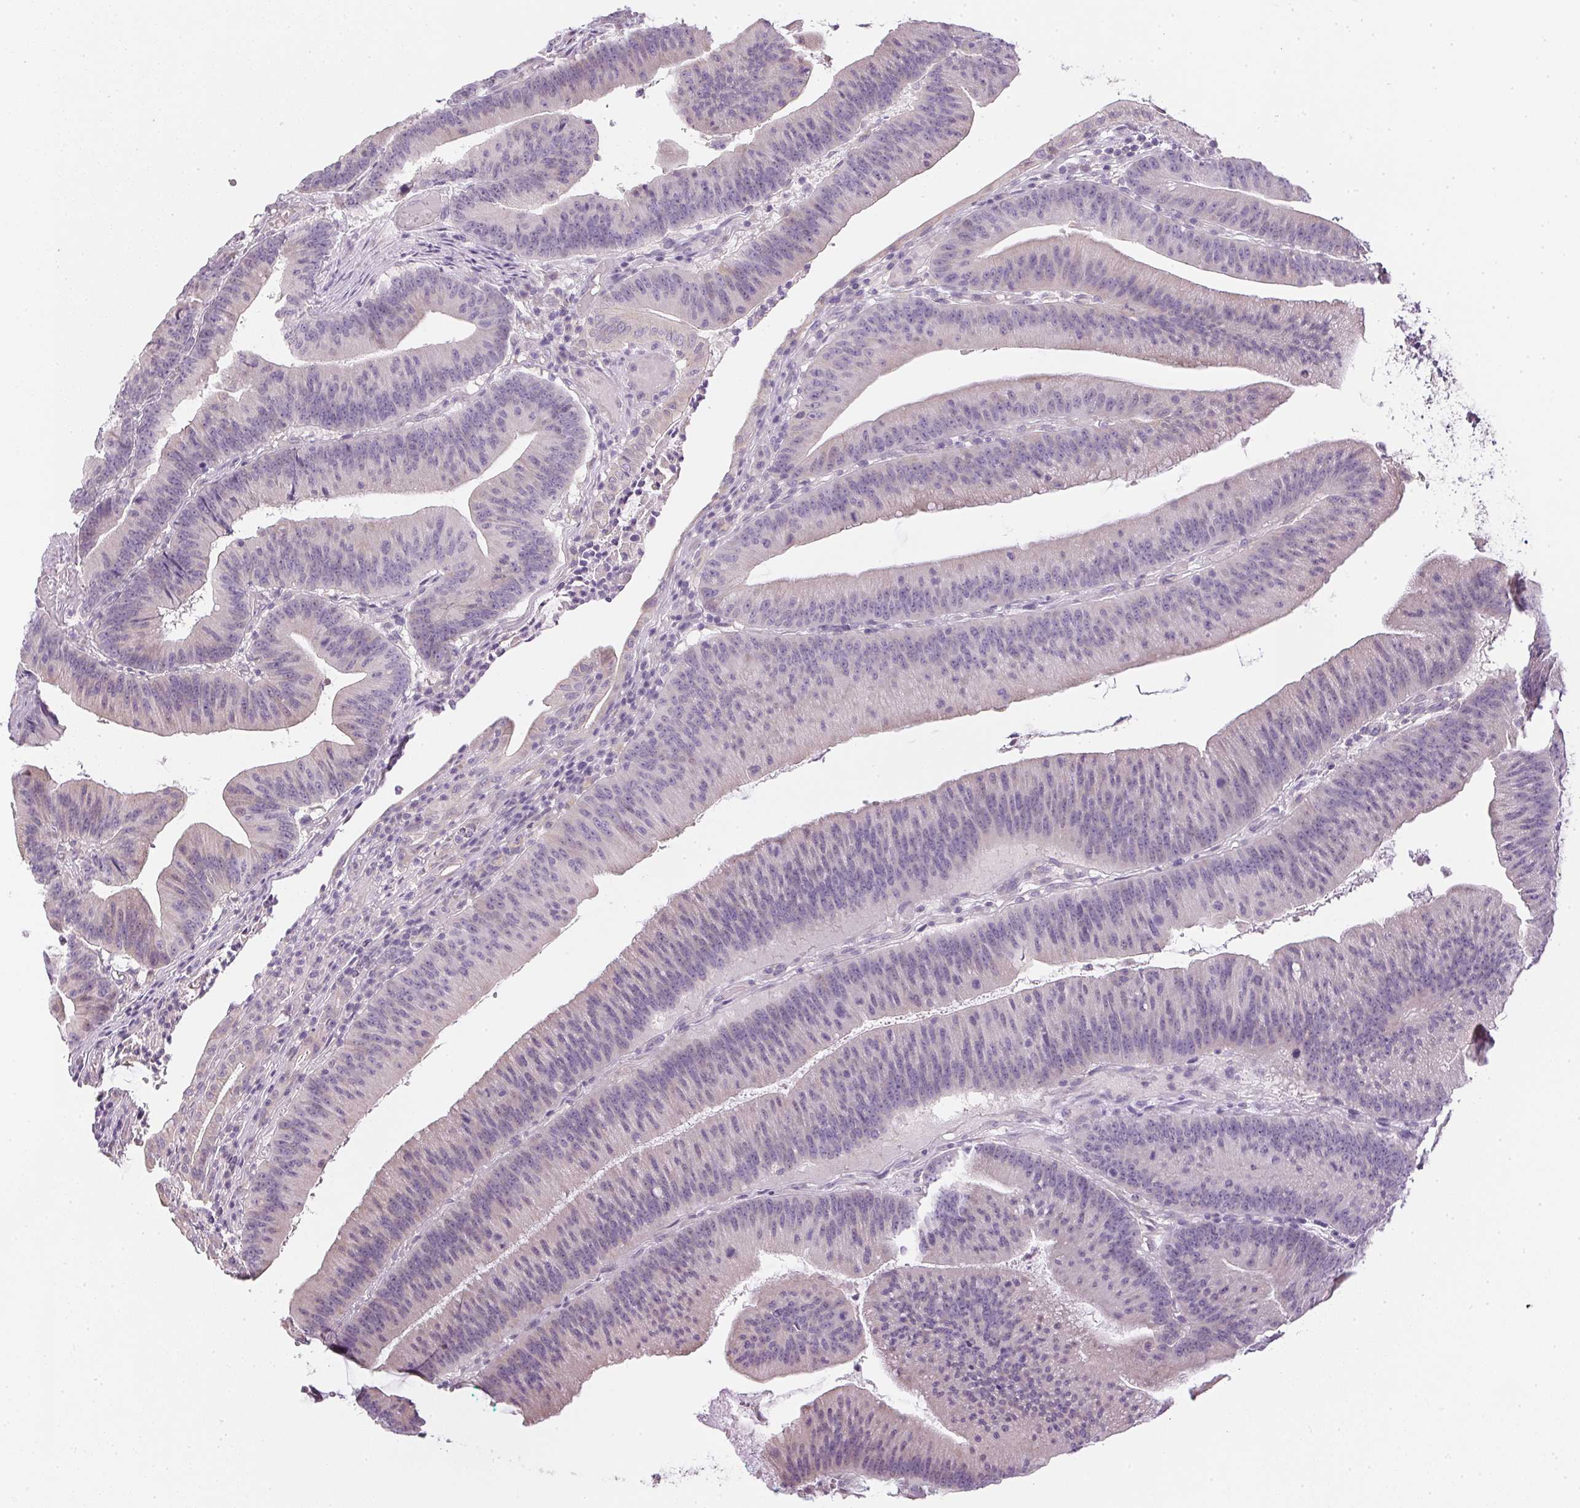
{"staining": {"intensity": "negative", "quantity": "none", "location": "none"}, "tissue": "colorectal cancer", "cell_type": "Tumor cells", "image_type": "cancer", "snomed": [{"axis": "morphology", "description": "Adenocarcinoma, NOS"}, {"axis": "topography", "description": "Colon"}], "caption": "Immunohistochemistry photomicrograph of neoplastic tissue: human colorectal adenocarcinoma stained with DAB (3,3'-diaminobenzidine) shows no significant protein expression in tumor cells. (Brightfield microscopy of DAB (3,3'-diaminobenzidine) IHC at high magnification).", "gene": "CTCFL", "patient": {"sex": "female", "age": 78}}